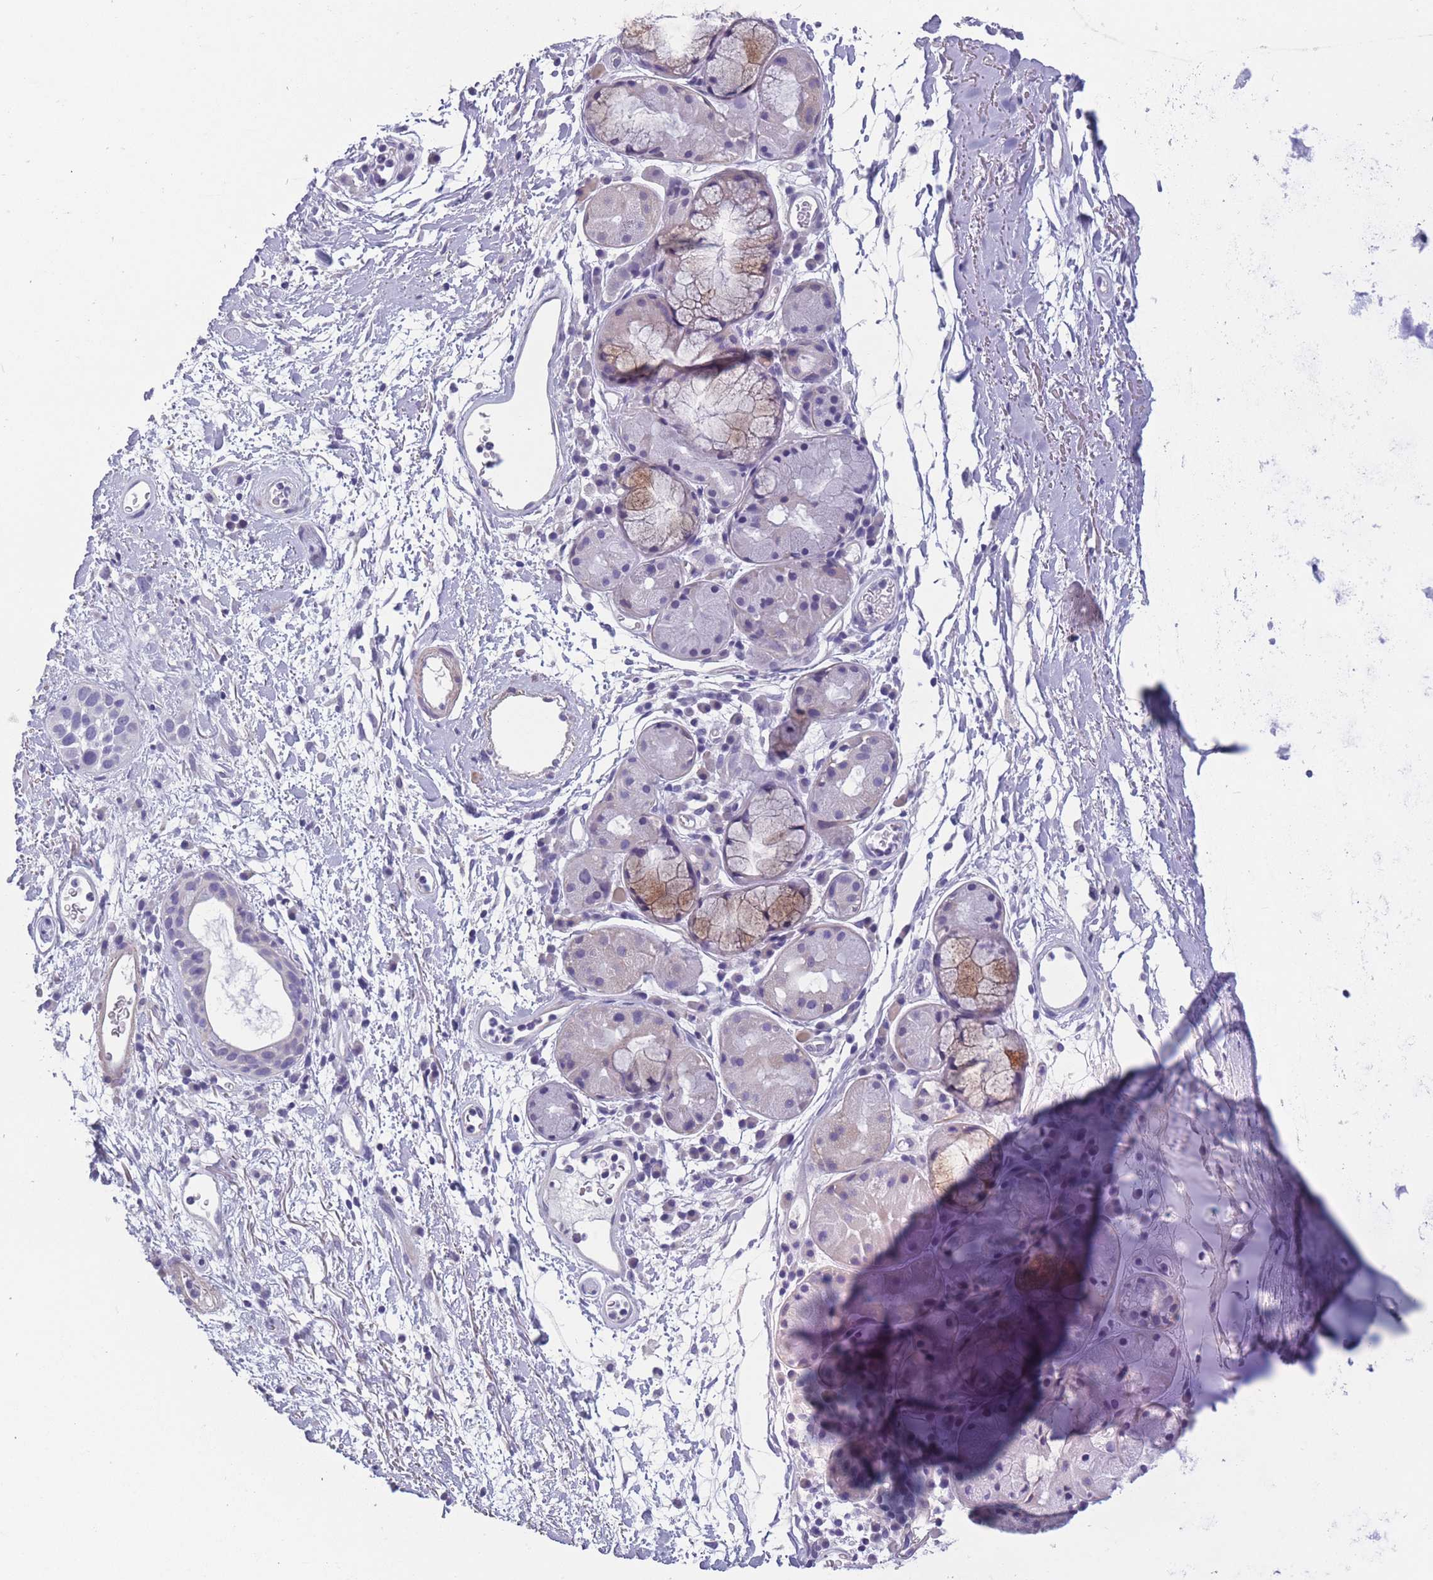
{"staining": {"intensity": "negative", "quantity": "none", "location": "none"}, "tissue": "adipose tissue", "cell_type": "Adipocytes", "image_type": "normal", "snomed": [{"axis": "morphology", "description": "Normal tissue, NOS"}, {"axis": "topography", "description": "Cartilage tissue"}], "caption": "There is no significant staining in adipocytes of adipose tissue. Nuclei are stained in blue.", "gene": "OR4C5", "patient": {"sex": "male", "age": 80}}